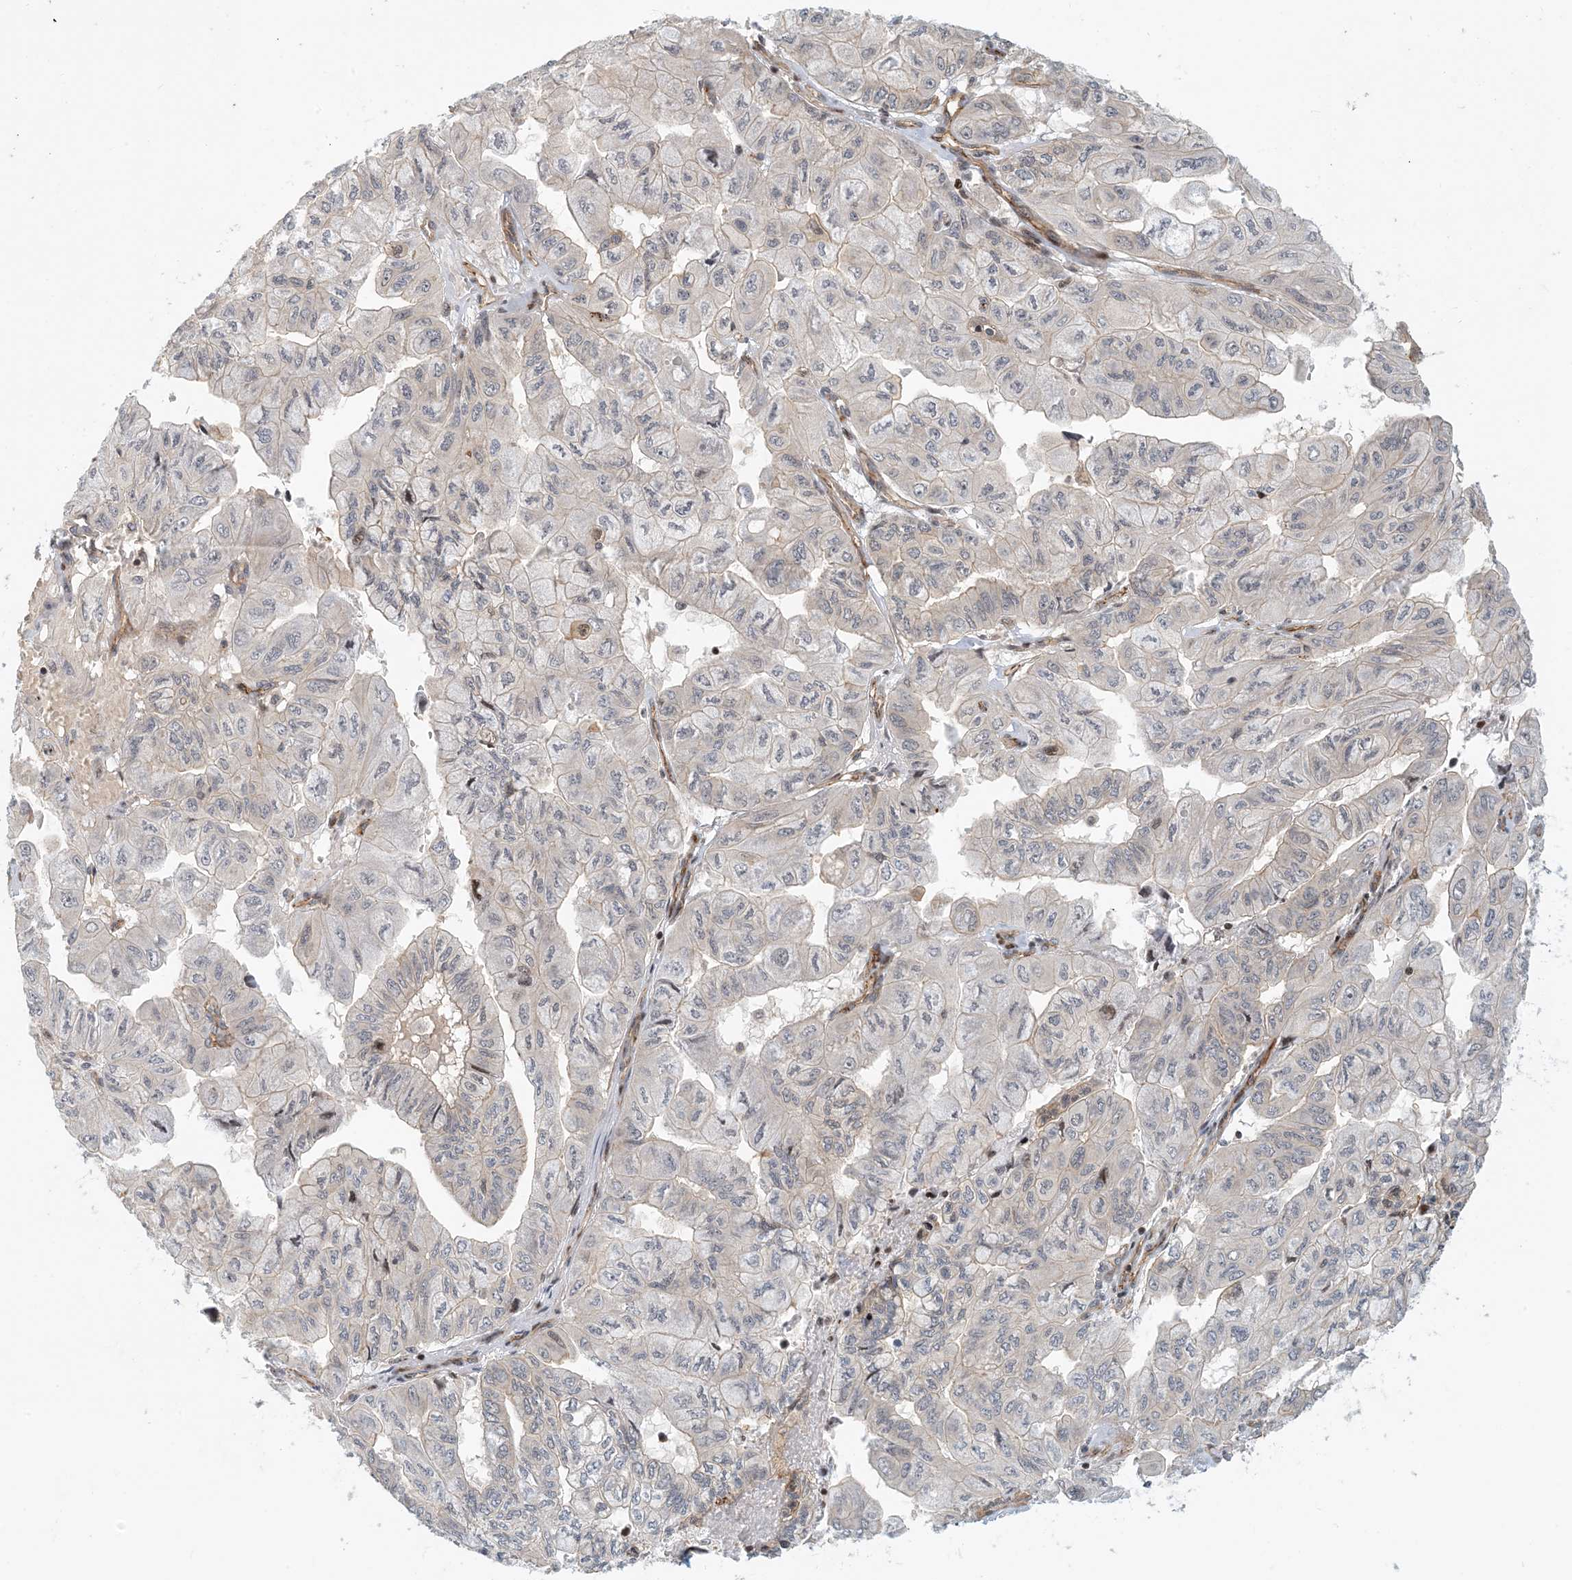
{"staining": {"intensity": "weak", "quantity": "<25%", "location": "nuclear"}, "tissue": "pancreatic cancer", "cell_type": "Tumor cells", "image_type": "cancer", "snomed": [{"axis": "morphology", "description": "Adenocarcinoma, NOS"}, {"axis": "topography", "description": "Pancreas"}], "caption": "Protein analysis of pancreatic adenocarcinoma shows no significant staining in tumor cells.", "gene": "MAPKBP1", "patient": {"sex": "male", "age": 51}}